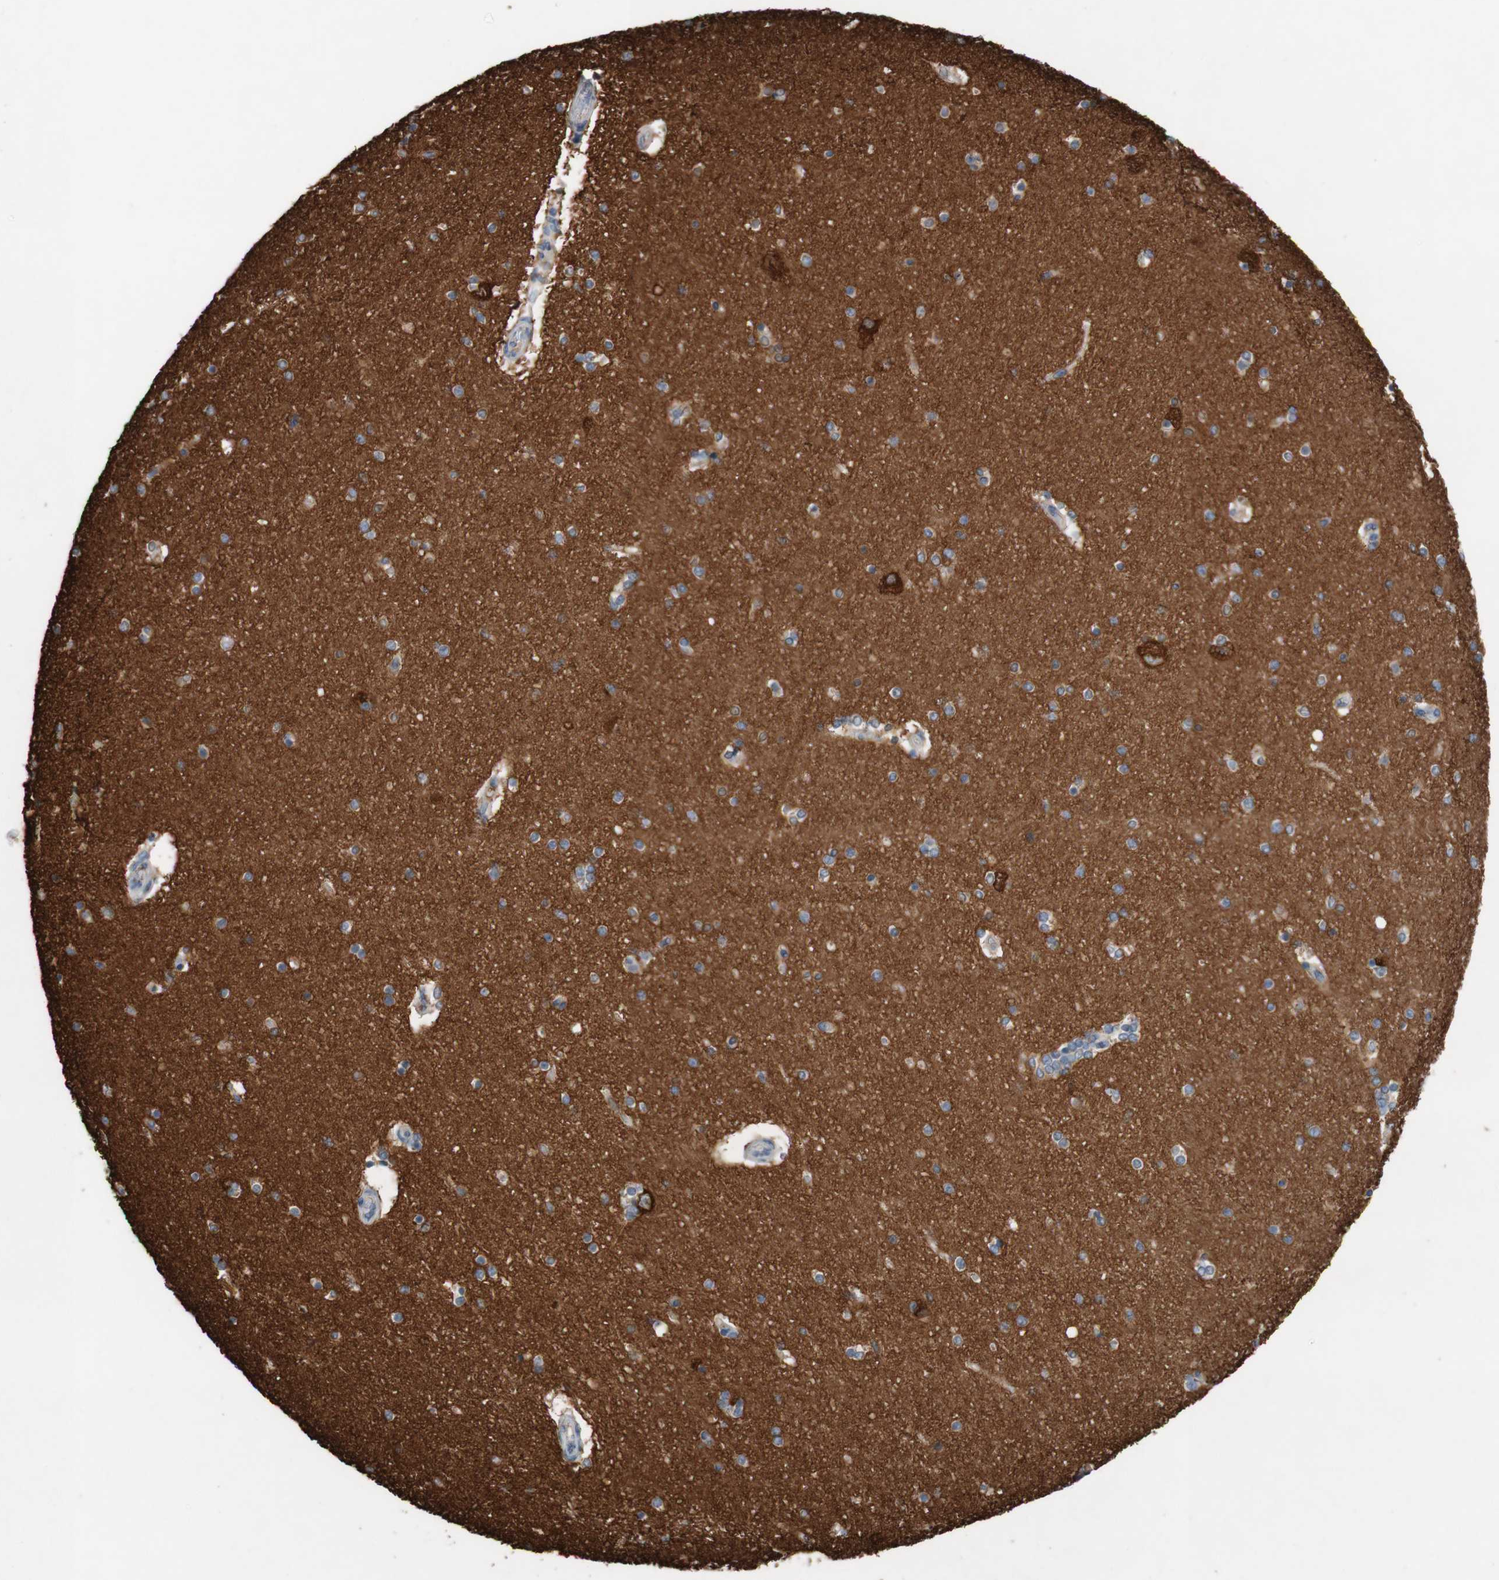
{"staining": {"intensity": "negative", "quantity": "none", "location": "none"}, "tissue": "hippocampus", "cell_type": "Glial cells", "image_type": "normal", "snomed": [{"axis": "morphology", "description": "Normal tissue, NOS"}, {"axis": "topography", "description": "Hippocampus"}], "caption": "This is an immunohistochemistry micrograph of normal human hippocampus. There is no expression in glial cells.", "gene": "PACSIN1", "patient": {"sex": "female", "age": 54}}